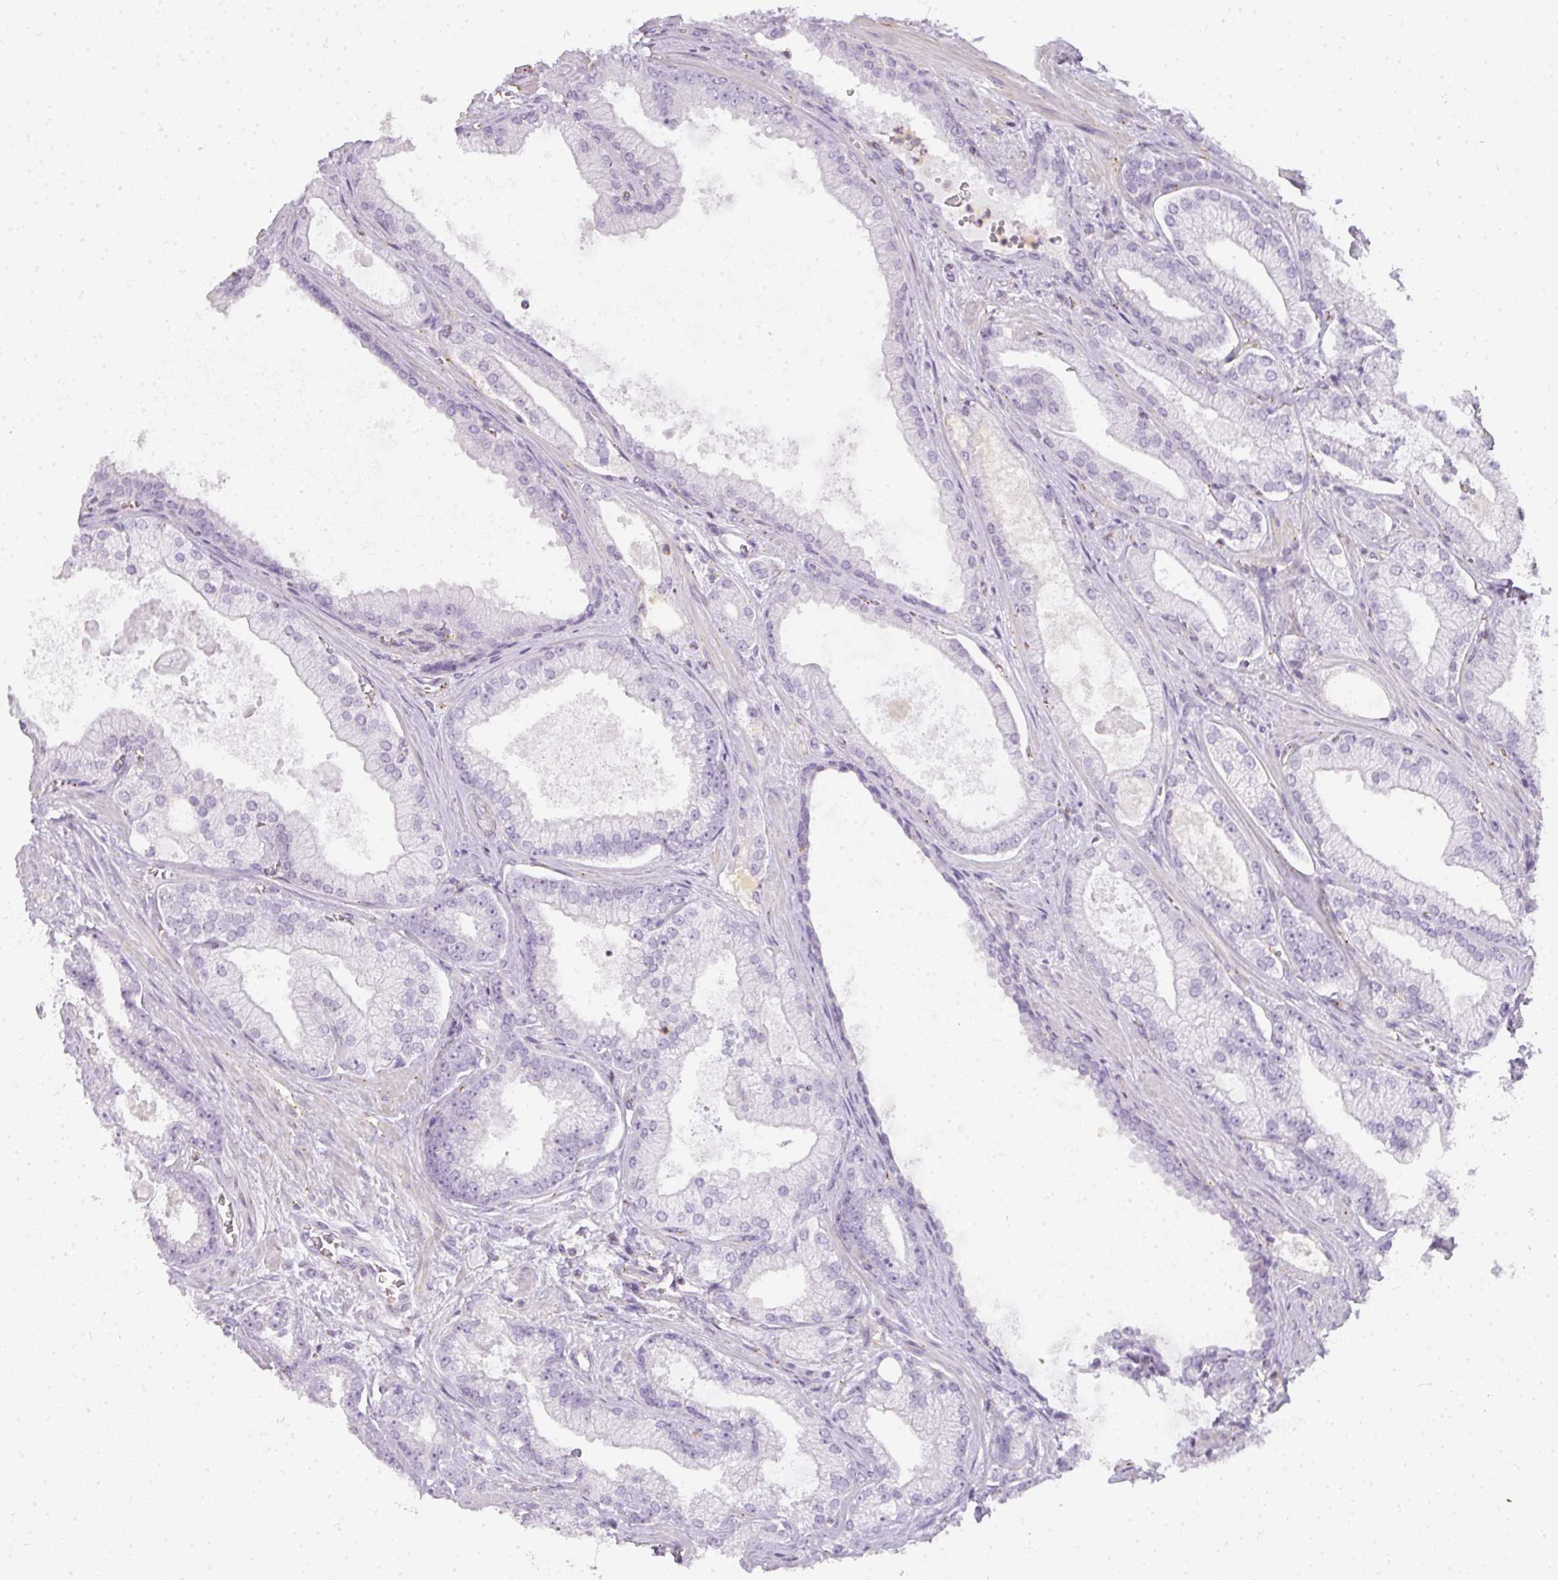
{"staining": {"intensity": "negative", "quantity": "none", "location": "none"}, "tissue": "prostate cancer", "cell_type": "Tumor cells", "image_type": "cancer", "snomed": [{"axis": "morphology", "description": "Adenocarcinoma, High grade"}, {"axis": "topography", "description": "Prostate"}], "caption": "The photomicrograph demonstrates no staining of tumor cells in prostate cancer (high-grade adenocarcinoma).", "gene": "TMEM42", "patient": {"sex": "male", "age": 68}}